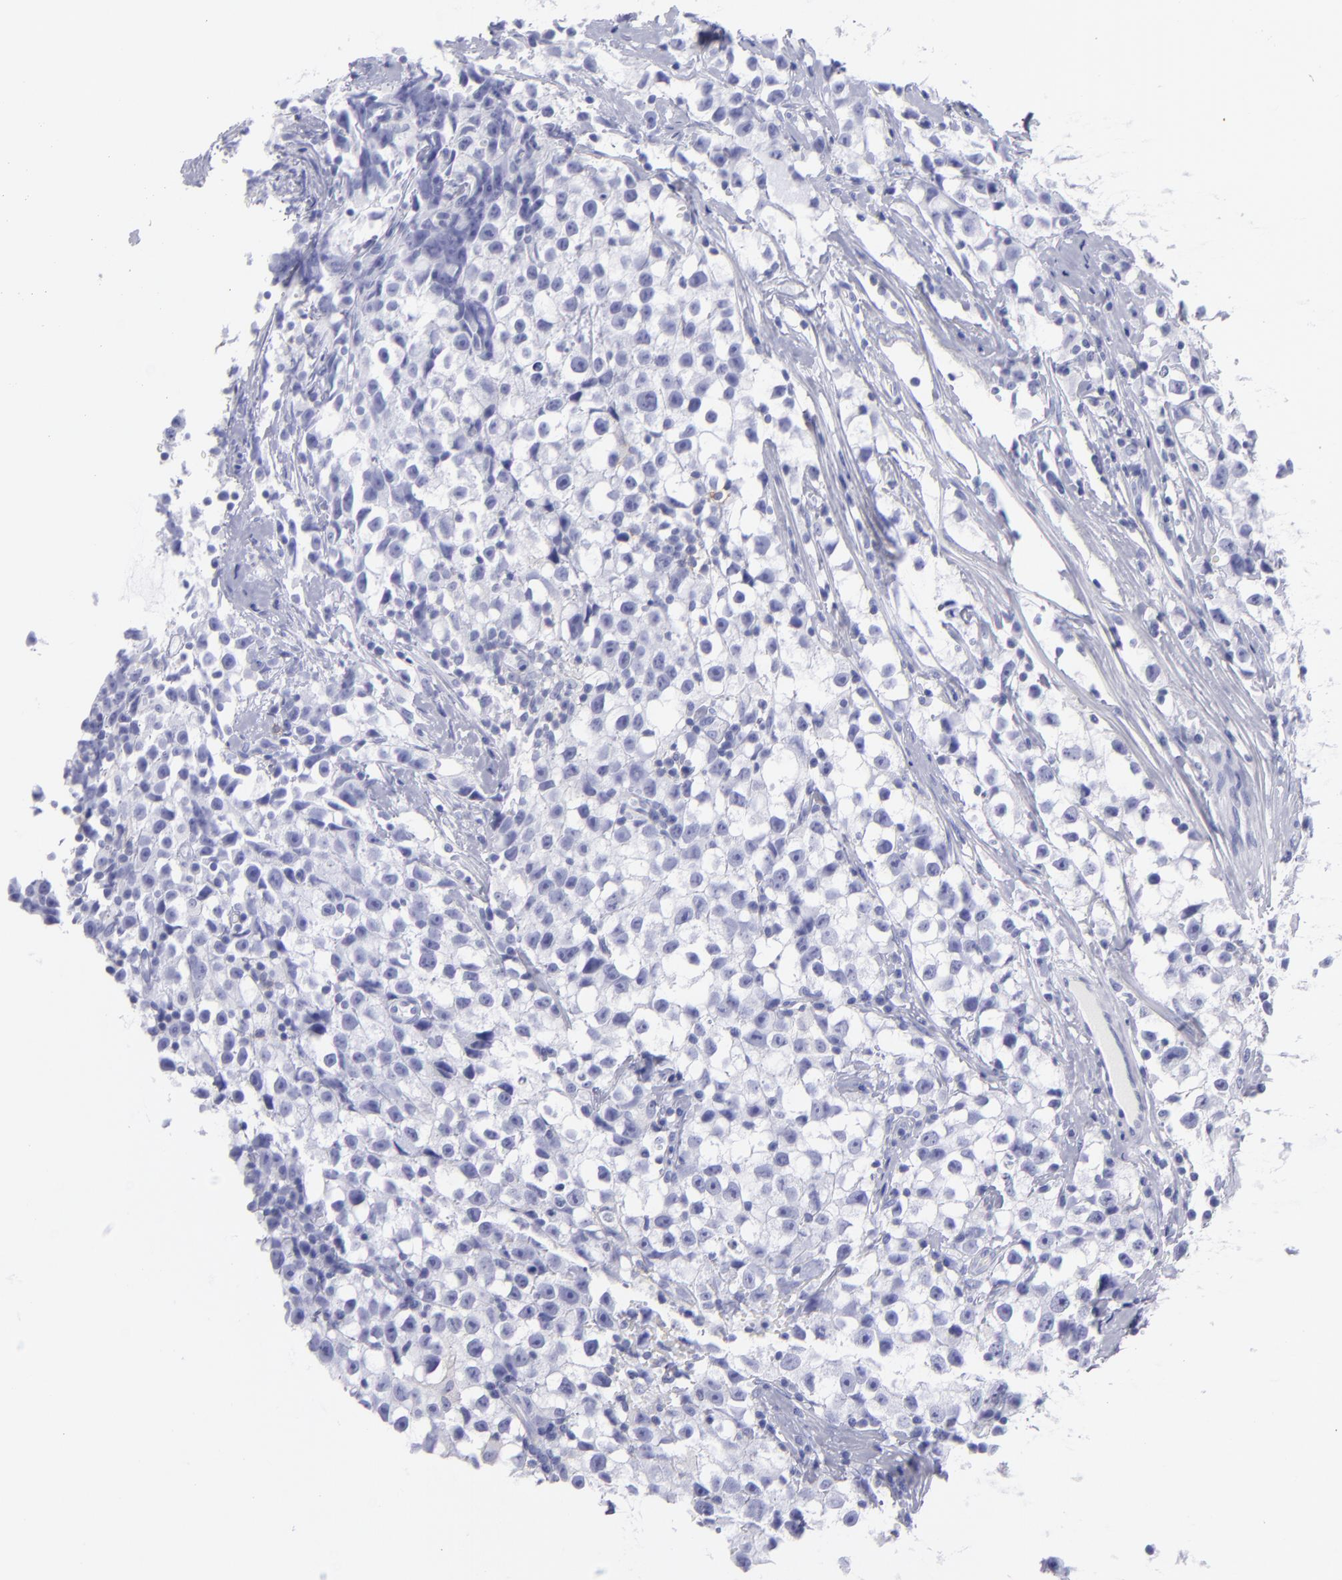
{"staining": {"intensity": "negative", "quantity": "none", "location": "none"}, "tissue": "testis cancer", "cell_type": "Tumor cells", "image_type": "cancer", "snomed": [{"axis": "morphology", "description": "Seminoma, NOS"}, {"axis": "topography", "description": "Testis"}], "caption": "This is a image of immunohistochemistry (IHC) staining of seminoma (testis), which shows no staining in tumor cells.", "gene": "CD82", "patient": {"sex": "male", "age": 35}}